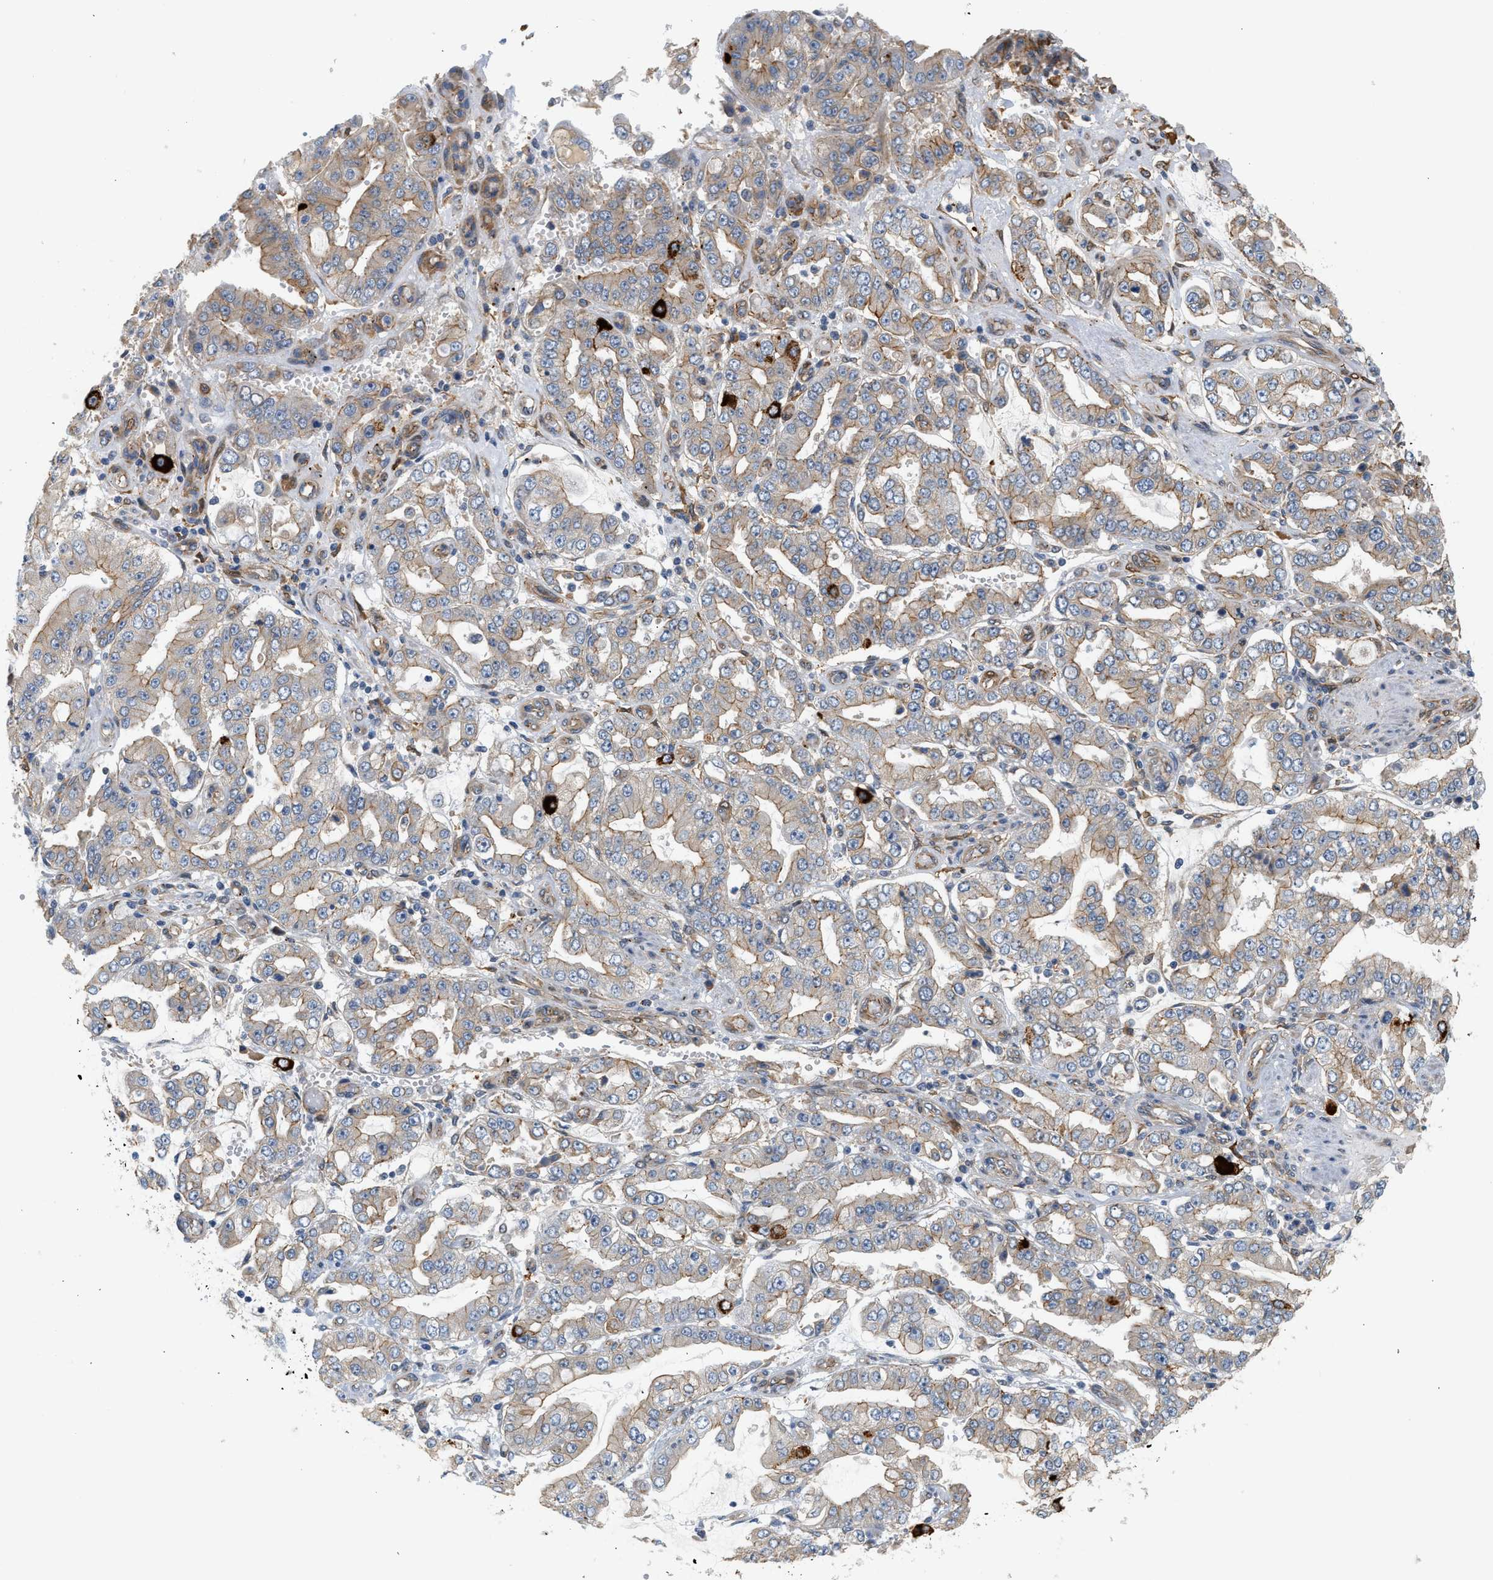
{"staining": {"intensity": "weak", "quantity": "25%-75%", "location": "cytoplasmic/membranous"}, "tissue": "stomach cancer", "cell_type": "Tumor cells", "image_type": "cancer", "snomed": [{"axis": "morphology", "description": "Adenocarcinoma, NOS"}, {"axis": "topography", "description": "Stomach"}], "caption": "A low amount of weak cytoplasmic/membranous positivity is appreciated in approximately 25%-75% of tumor cells in stomach adenocarcinoma tissue. (Stains: DAB (3,3'-diaminobenzidine) in brown, nuclei in blue, Microscopy: brightfield microscopy at high magnification).", "gene": "CTXN1", "patient": {"sex": "male", "age": 76}}